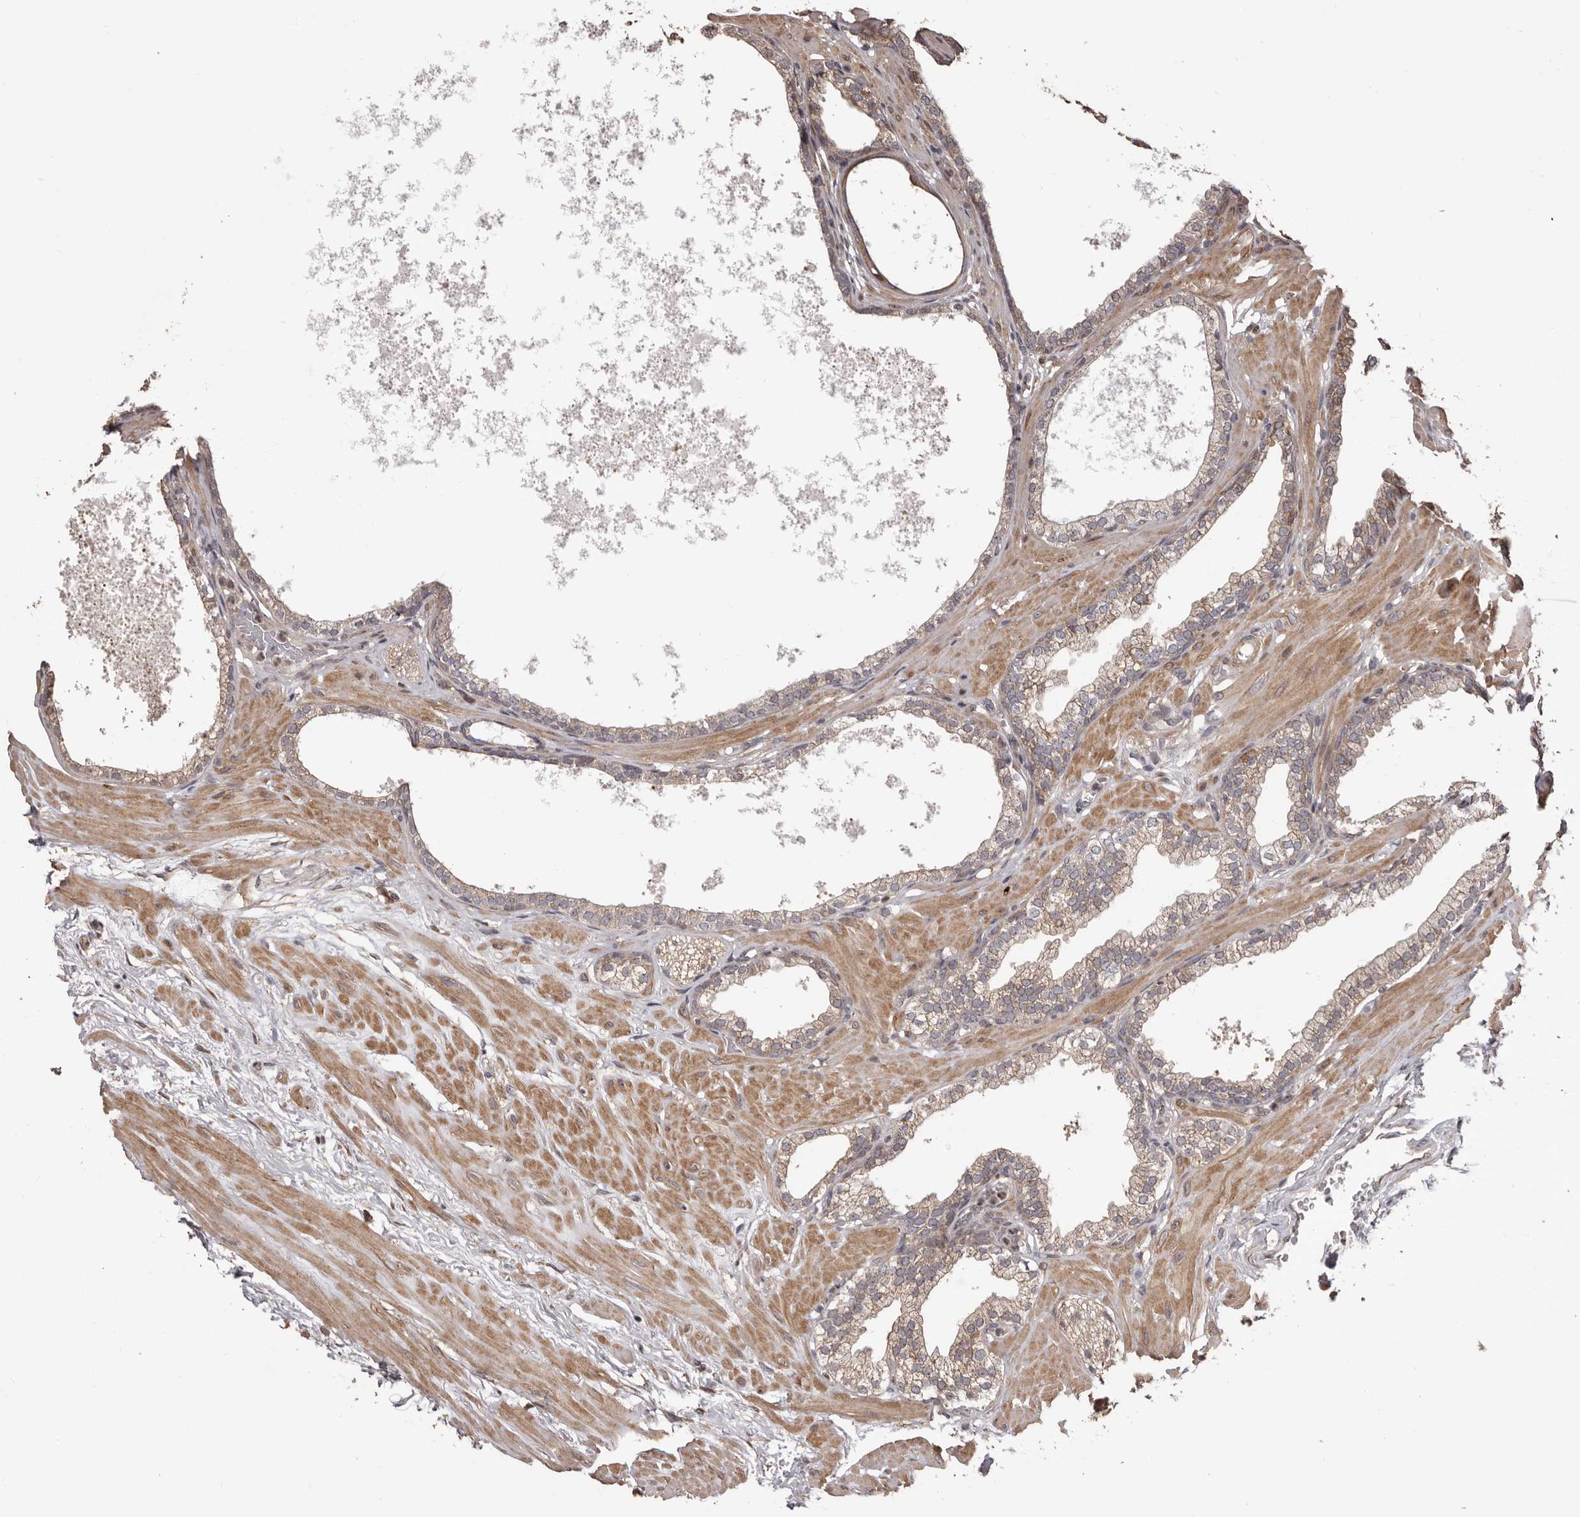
{"staining": {"intensity": "moderate", "quantity": "25%-75%", "location": "cytoplasmic/membranous"}, "tissue": "prostate", "cell_type": "Glandular cells", "image_type": "normal", "snomed": [{"axis": "morphology", "description": "Normal tissue, NOS"}, {"axis": "morphology", "description": "Urothelial carcinoma, Low grade"}, {"axis": "topography", "description": "Urinary bladder"}, {"axis": "topography", "description": "Prostate"}], "caption": "High-magnification brightfield microscopy of normal prostate stained with DAB (3,3'-diaminobenzidine) (brown) and counterstained with hematoxylin (blue). glandular cells exhibit moderate cytoplasmic/membranous expression is present in approximately25%-75% of cells.", "gene": "ZCCHC7", "patient": {"sex": "male", "age": 60}}